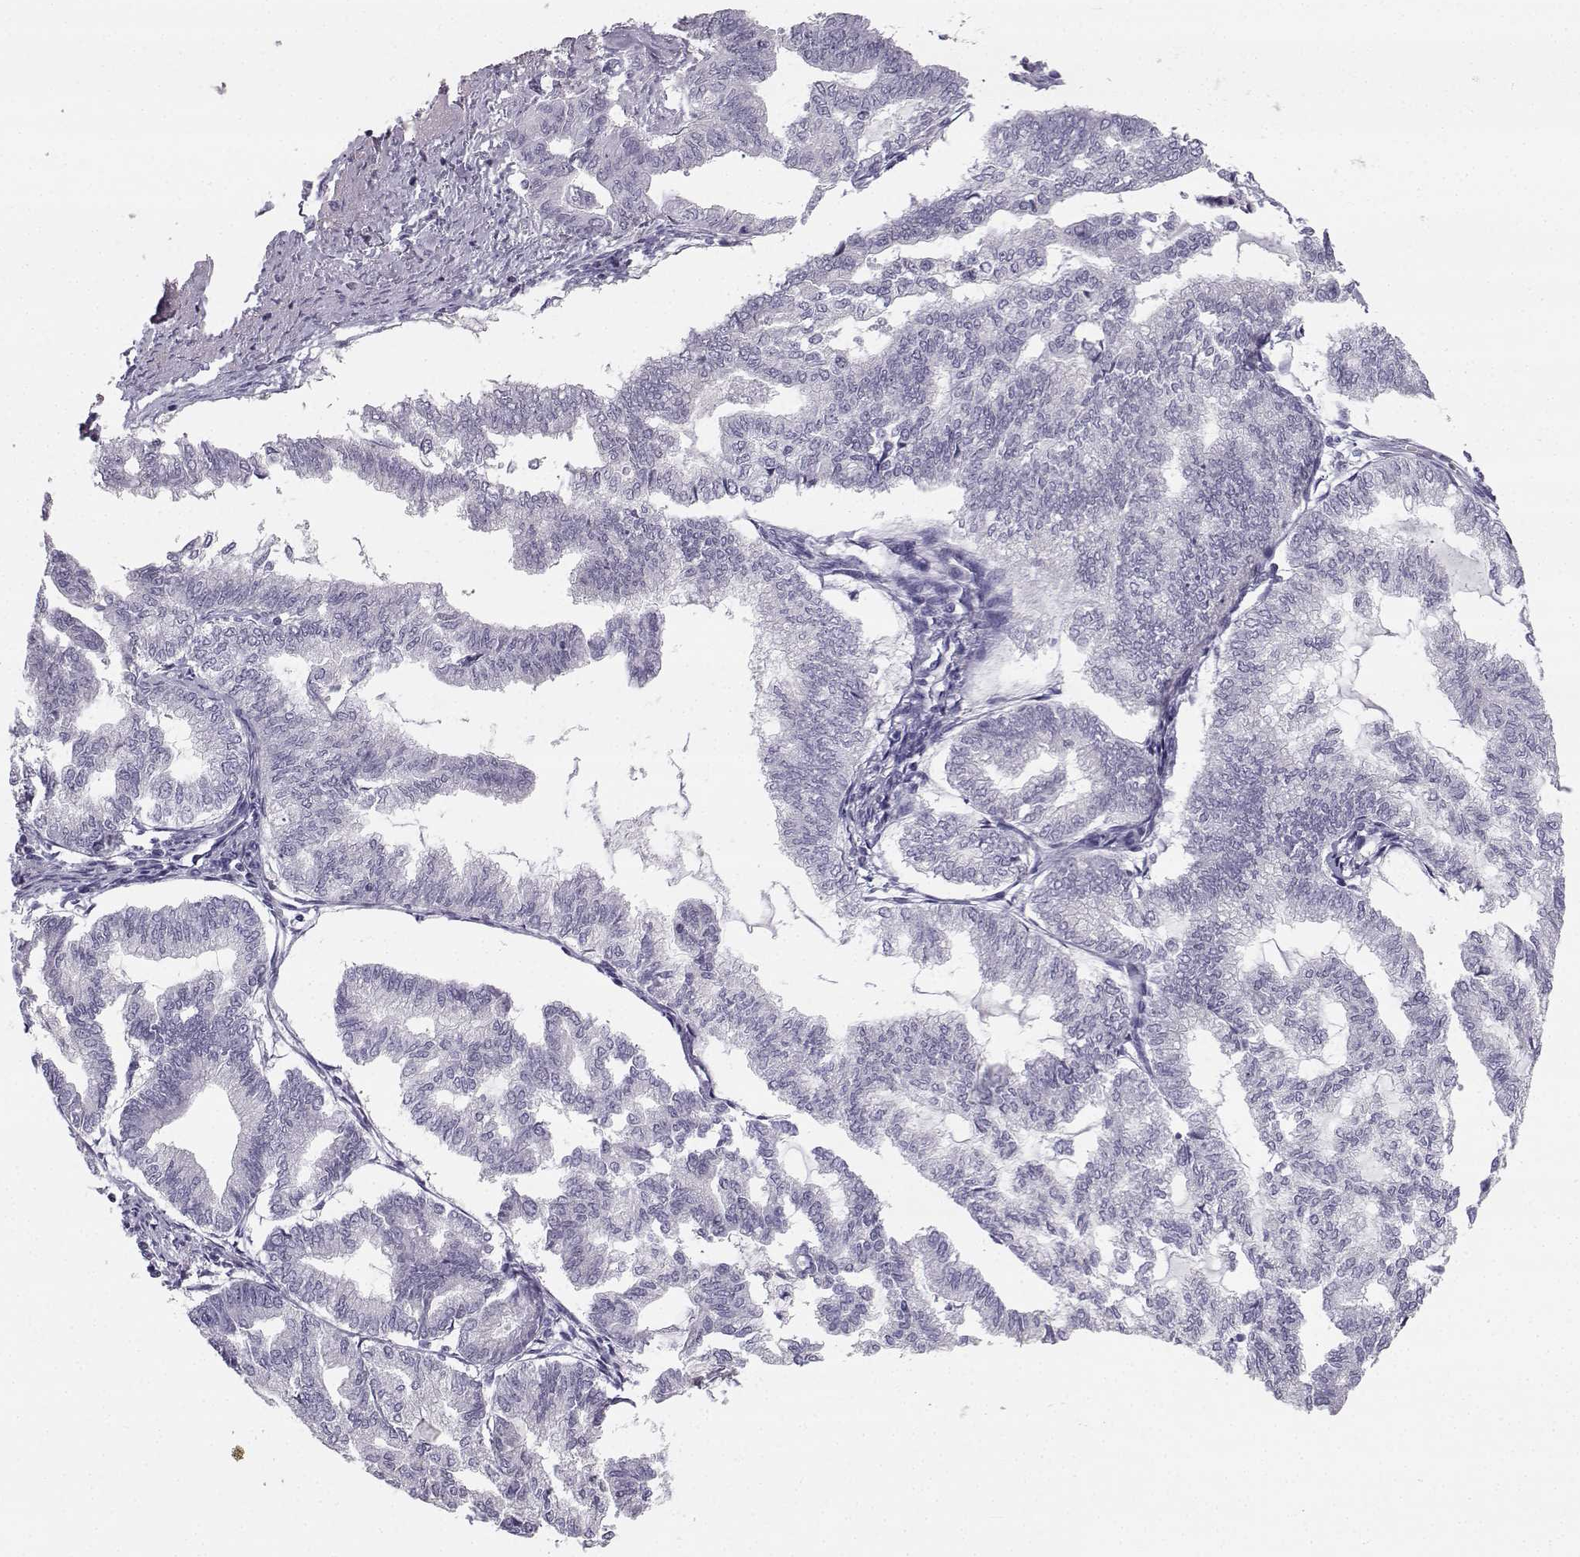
{"staining": {"intensity": "negative", "quantity": "none", "location": "none"}, "tissue": "endometrial cancer", "cell_type": "Tumor cells", "image_type": "cancer", "snomed": [{"axis": "morphology", "description": "Adenocarcinoma, NOS"}, {"axis": "topography", "description": "Endometrium"}], "caption": "Immunohistochemical staining of endometrial adenocarcinoma reveals no significant staining in tumor cells.", "gene": "SYCE1", "patient": {"sex": "female", "age": 79}}